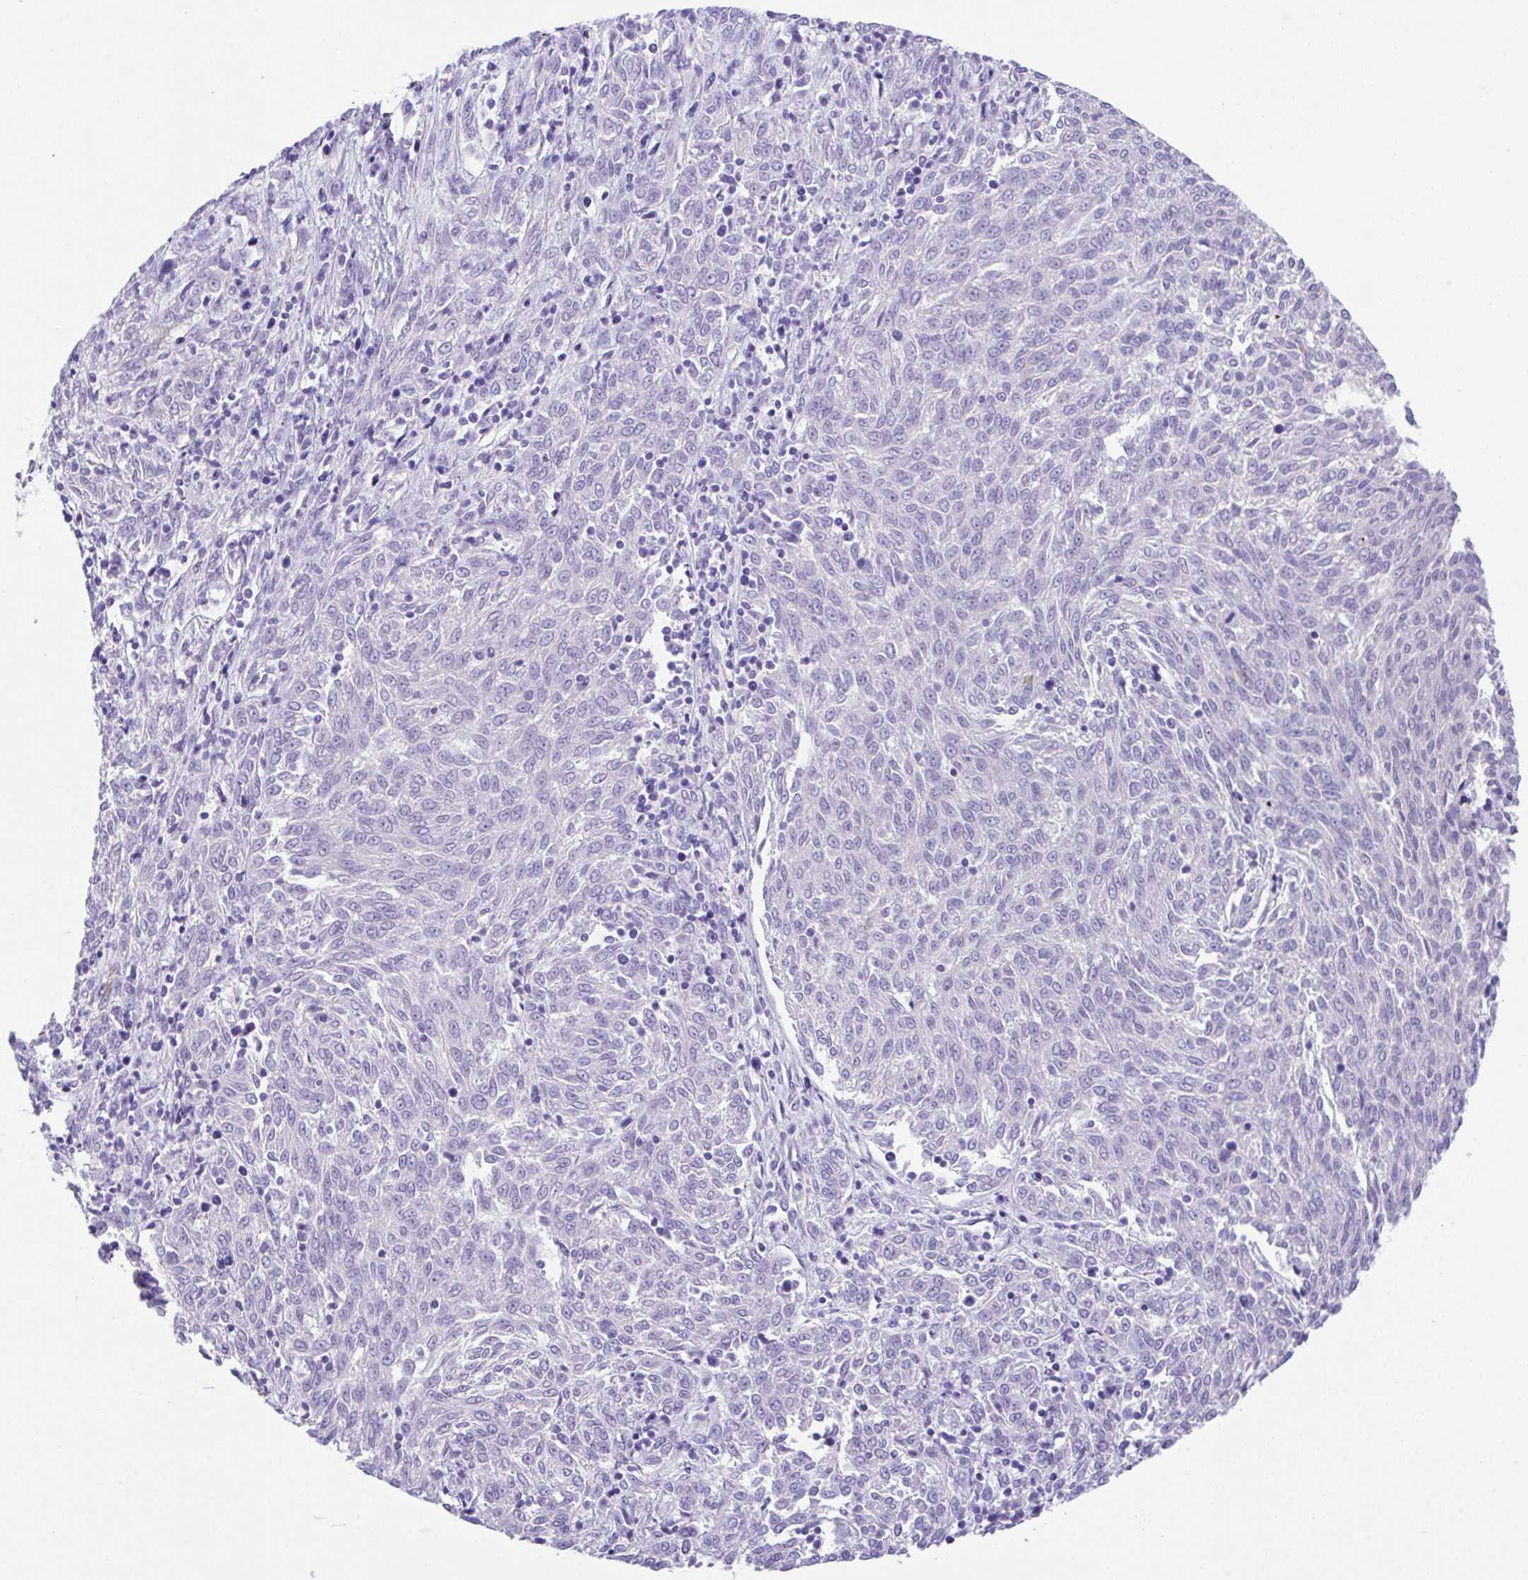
{"staining": {"intensity": "negative", "quantity": "none", "location": "none"}, "tissue": "melanoma", "cell_type": "Tumor cells", "image_type": "cancer", "snomed": [{"axis": "morphology", "description": "Malignant melanoma, NOS"}, {"axis": "topography", "description": "Skin"}], "caption": "Immunohistochemistry (IHC) image of neoplastic tissue: malignant melanoma stained with DAB exhibits no significant protein expression in tumor cells.", "gene": "HACD4", "patient": {"sex": "female", "age": 72}}